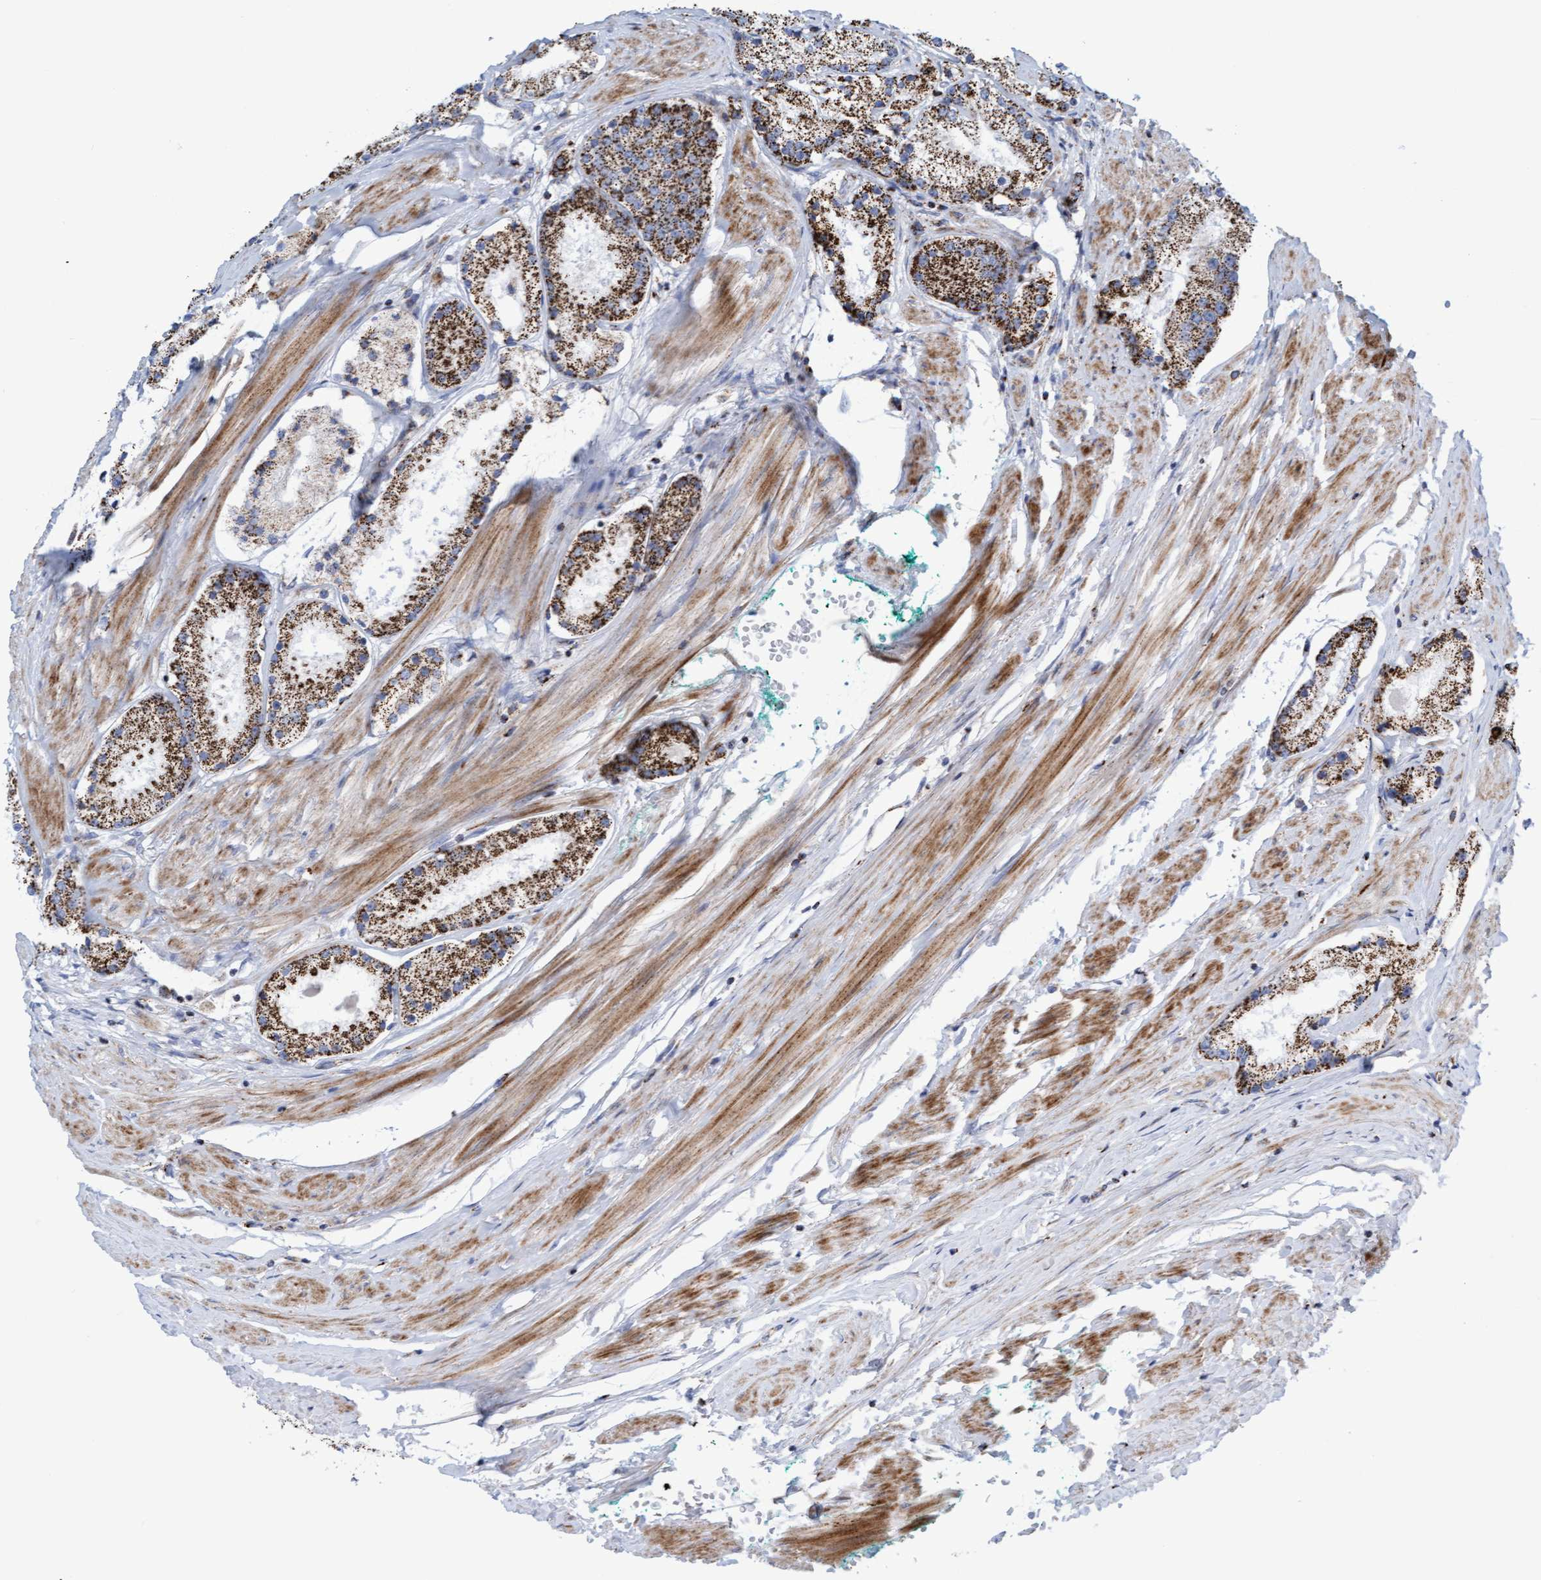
{"staining": {"intensity": "strong", "quantity": ">75%", "location": "cytoplasmic/membranous"}, "tissue": "prostate cancer", "cell_type": "Tumor cells", "image_type": "cancer", "snomed": [{"axis": "morphology", "description": "Adenocarcinoma, Low grade"}, {"axis": "topography", "description": "Prostate"}], "caption": "Tumor cells exhibit high levels of strong cytoplasmic/membranous expression in approximately >75% of cells in human adenocarcinoma (low-grade) (prostate).", "gene": "GGTA1", "patient": {"sex": "male", "age": 63}}